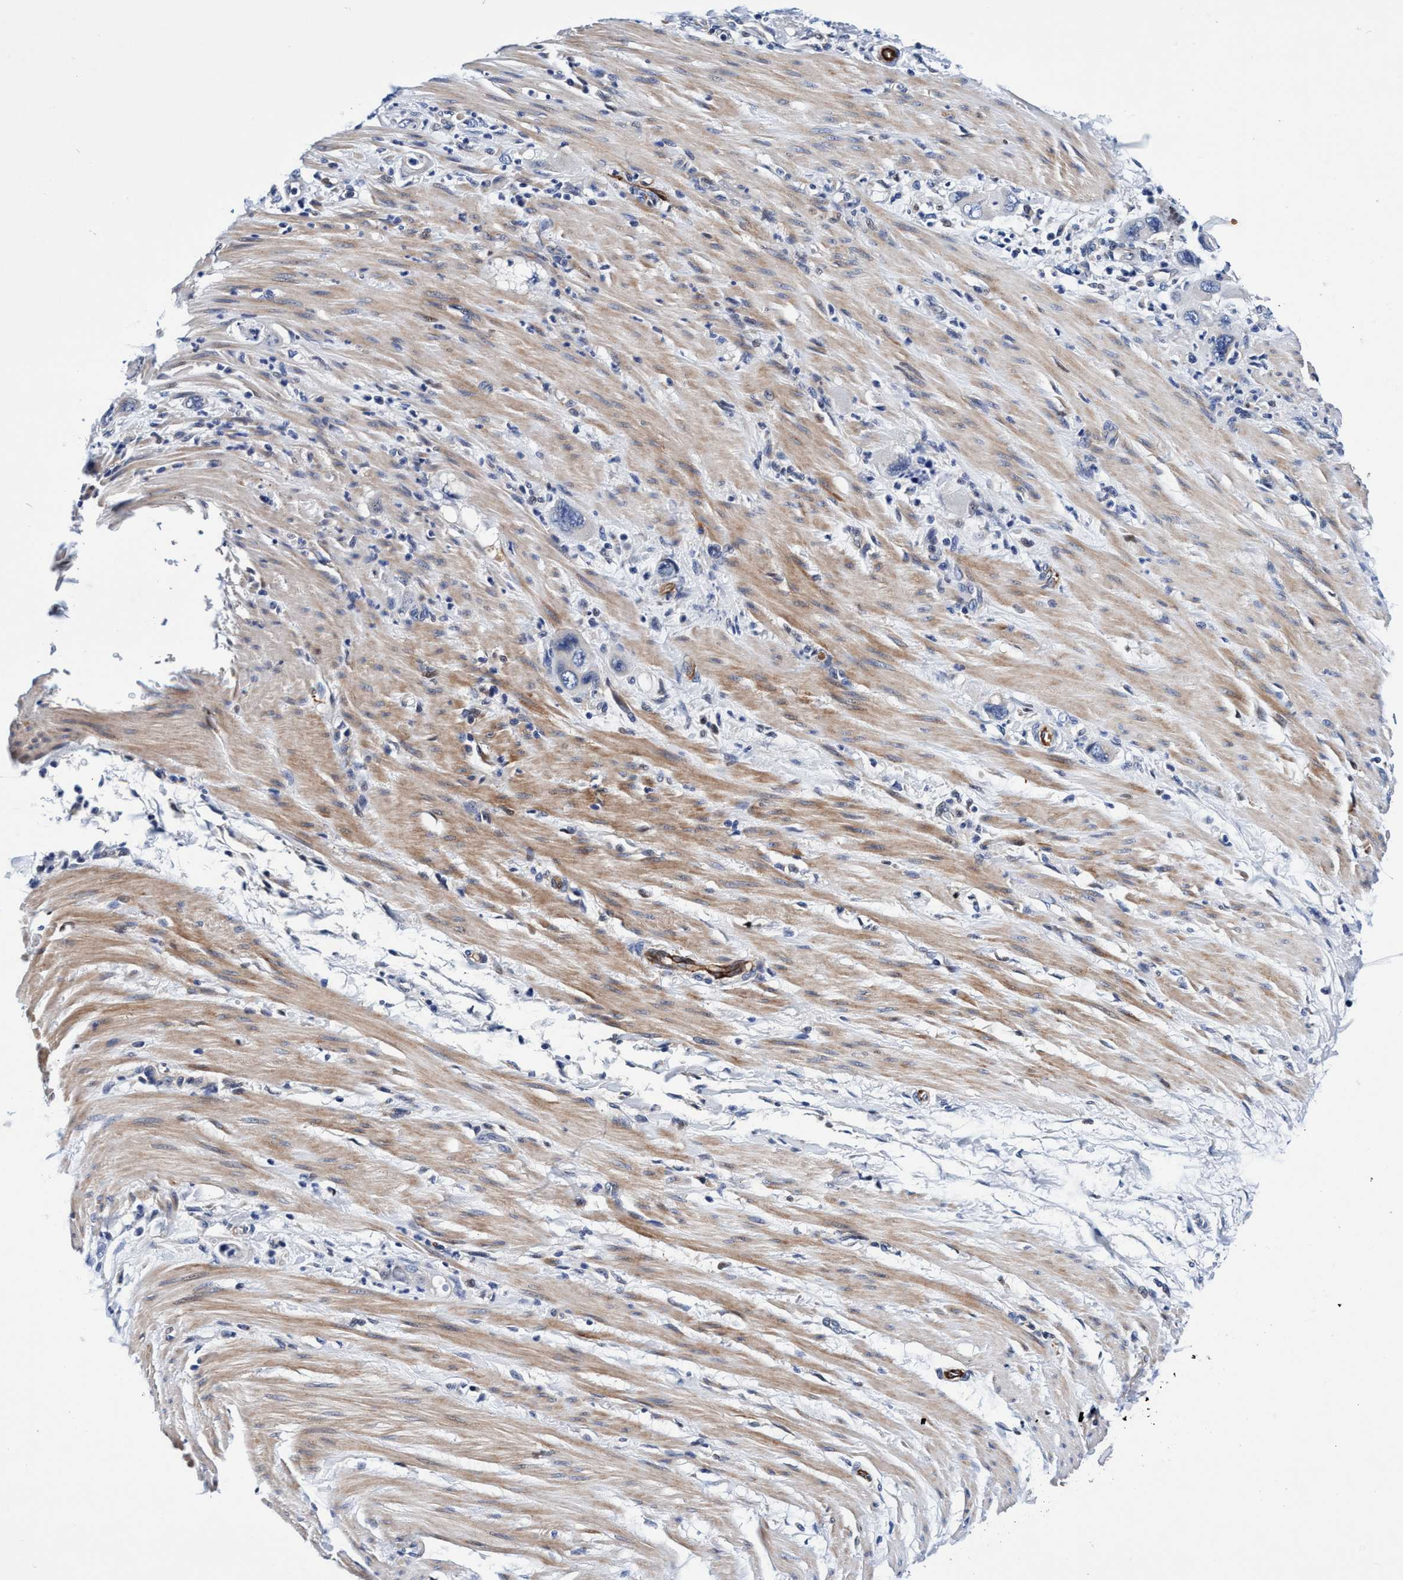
{"staining": {"intensity": "negative", "quantity": "none", "location": "none"}, "tissue": "pancreatic cancer", "cell_type": "Tumor cells", "image_type": "cancer", "snomed": [{"axis": "morphology", "description": "Adenocarcinoma, NOS"}, {"axis": "topography", "description": "Pancreas"}], "caption": "Tumor cells show no significant protein staining in pancreatic adenocarcinoma. Brightfield microscopy of IHC stained with DAB (brown) and hematoxylin (blue), captured at high magnification.", "gene": "UBALD2", "patient": {"sex": "female", "age": 70}}